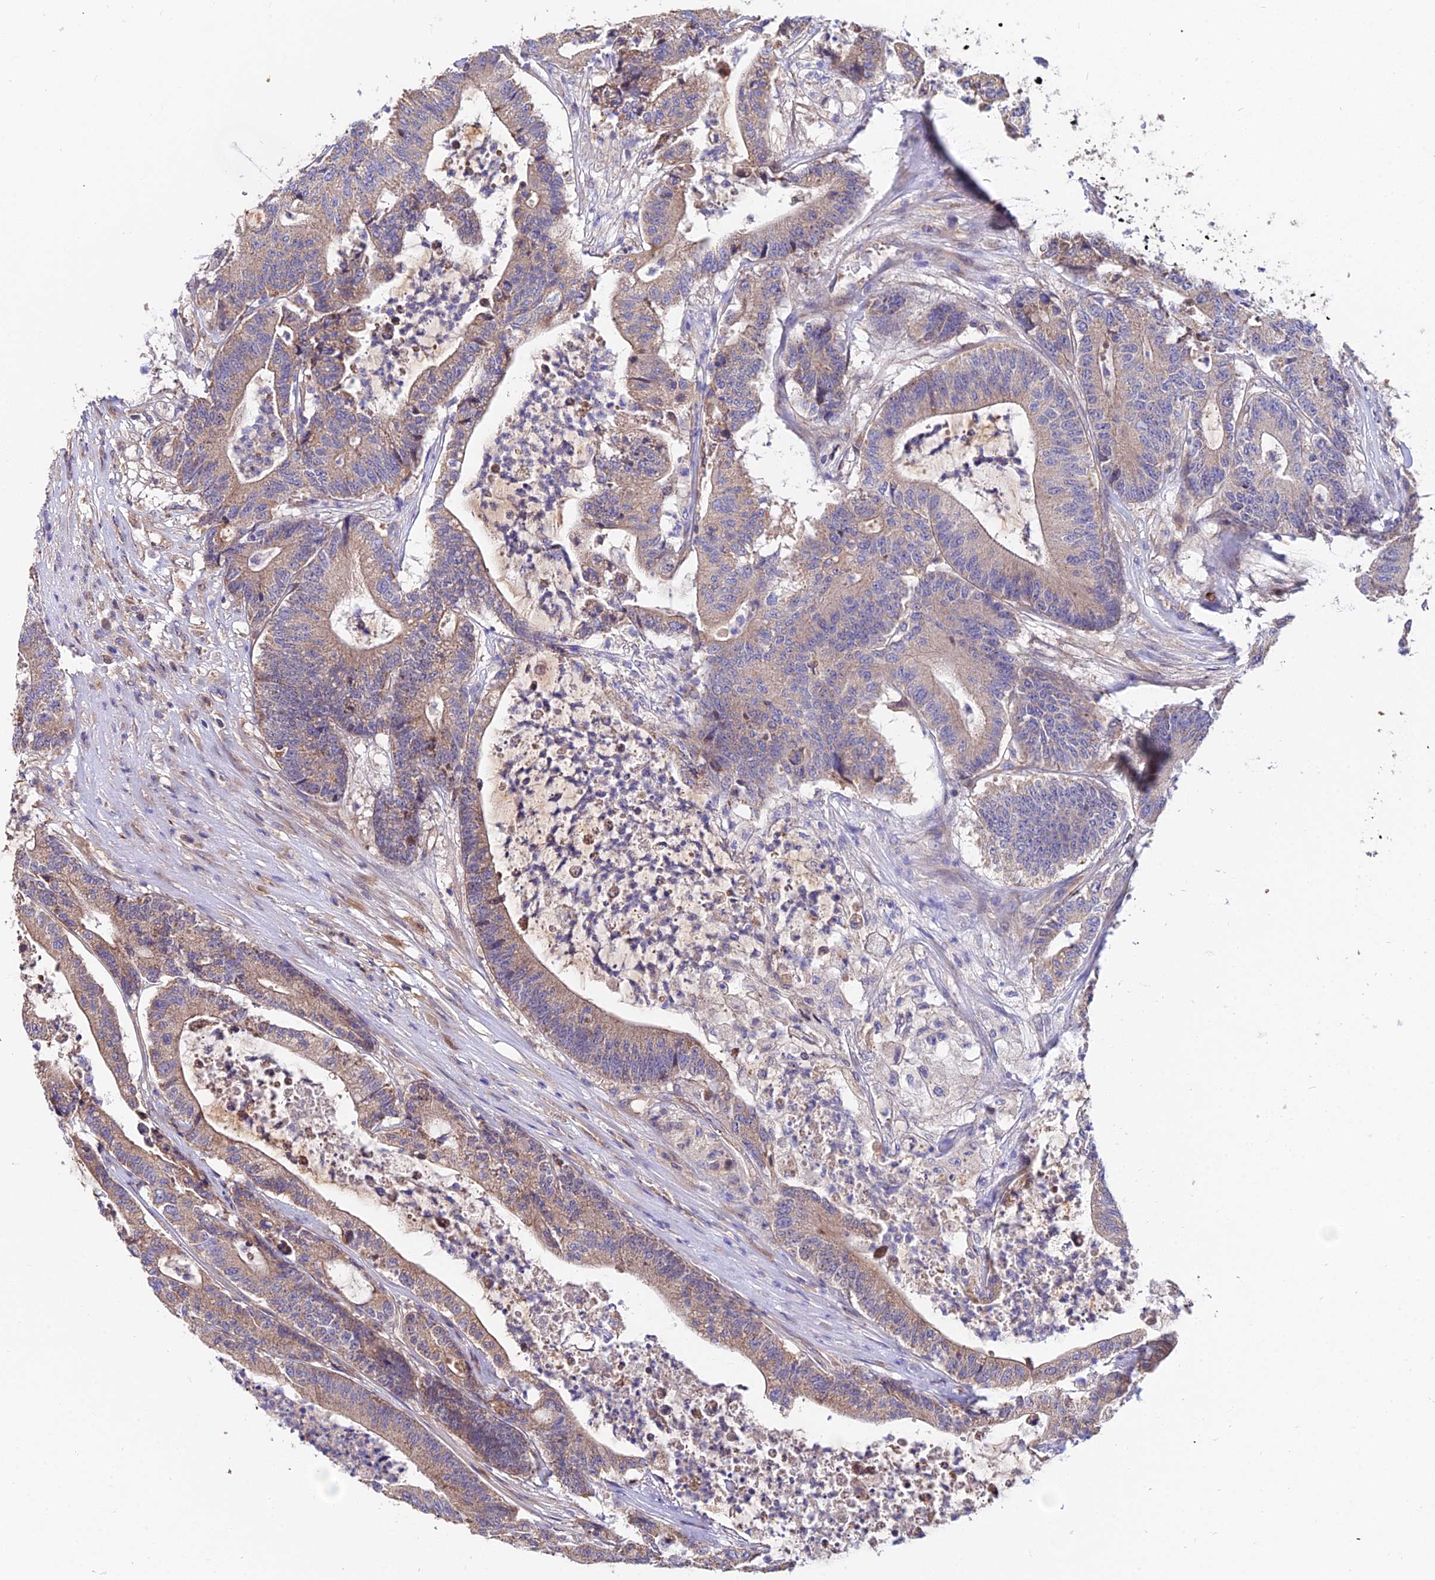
{"staining": {"intensity": "weak", "quantity": ">75%", "location": "cytoplasmic/membranous"}, "tissue": "colorectal cancer", "cell_type": "Tumor cells", "image_type": "cancer", "snomed": [{"axis": "morphology", "description": "Adenocarcinoma, NOS"}, {"axis": "topography", "description": "Colon"}], "caption": "Immunohistochemical staining of colorectal cancer exhibits low levels of weak cytoplasmic/membranous expression in about >75% of tumor cells.", "gene": "CDC37L1", "patient": {"sex": "female", "age": 84}}